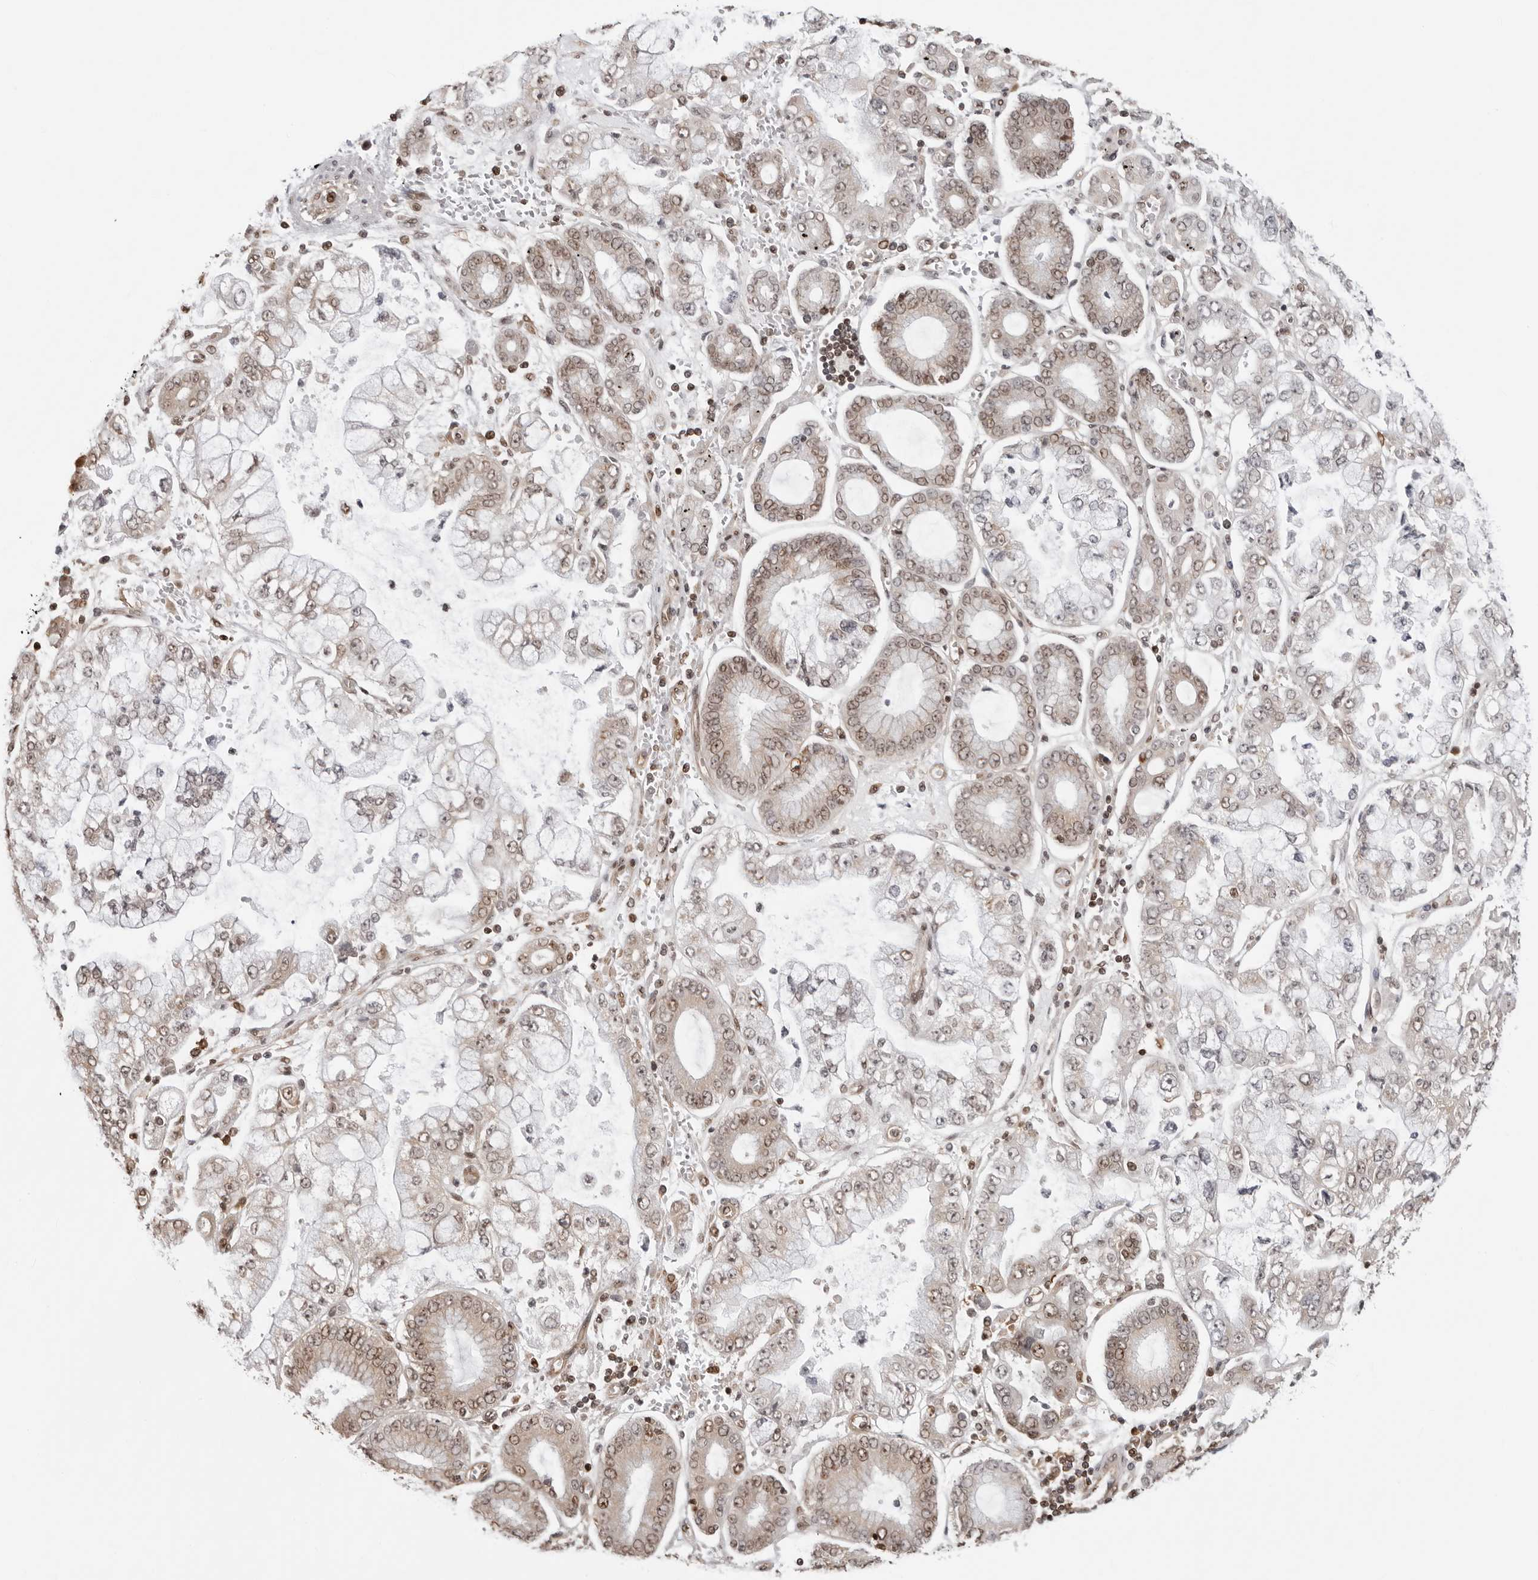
{"staining": {"intensity": "weak", "quantity": "25%-75%", "location": "nuclear"}, "tissue": "stomach cancer", "cell_type": "Tumor cells", "image_type": "cancer", "snomed": [{"axis": "morphology", "description": "Adenocarcinoma, NOS"}, {"axis": "topography", "description": "Stomach"}], "caption": "About 25%-75% of tumor cells in human stomach cancer display weak nuclear protein expression as visualized by brown immunohistochemical staining.", "gene": "SDE2", "patient": {"sex": "male", "age": 76}}